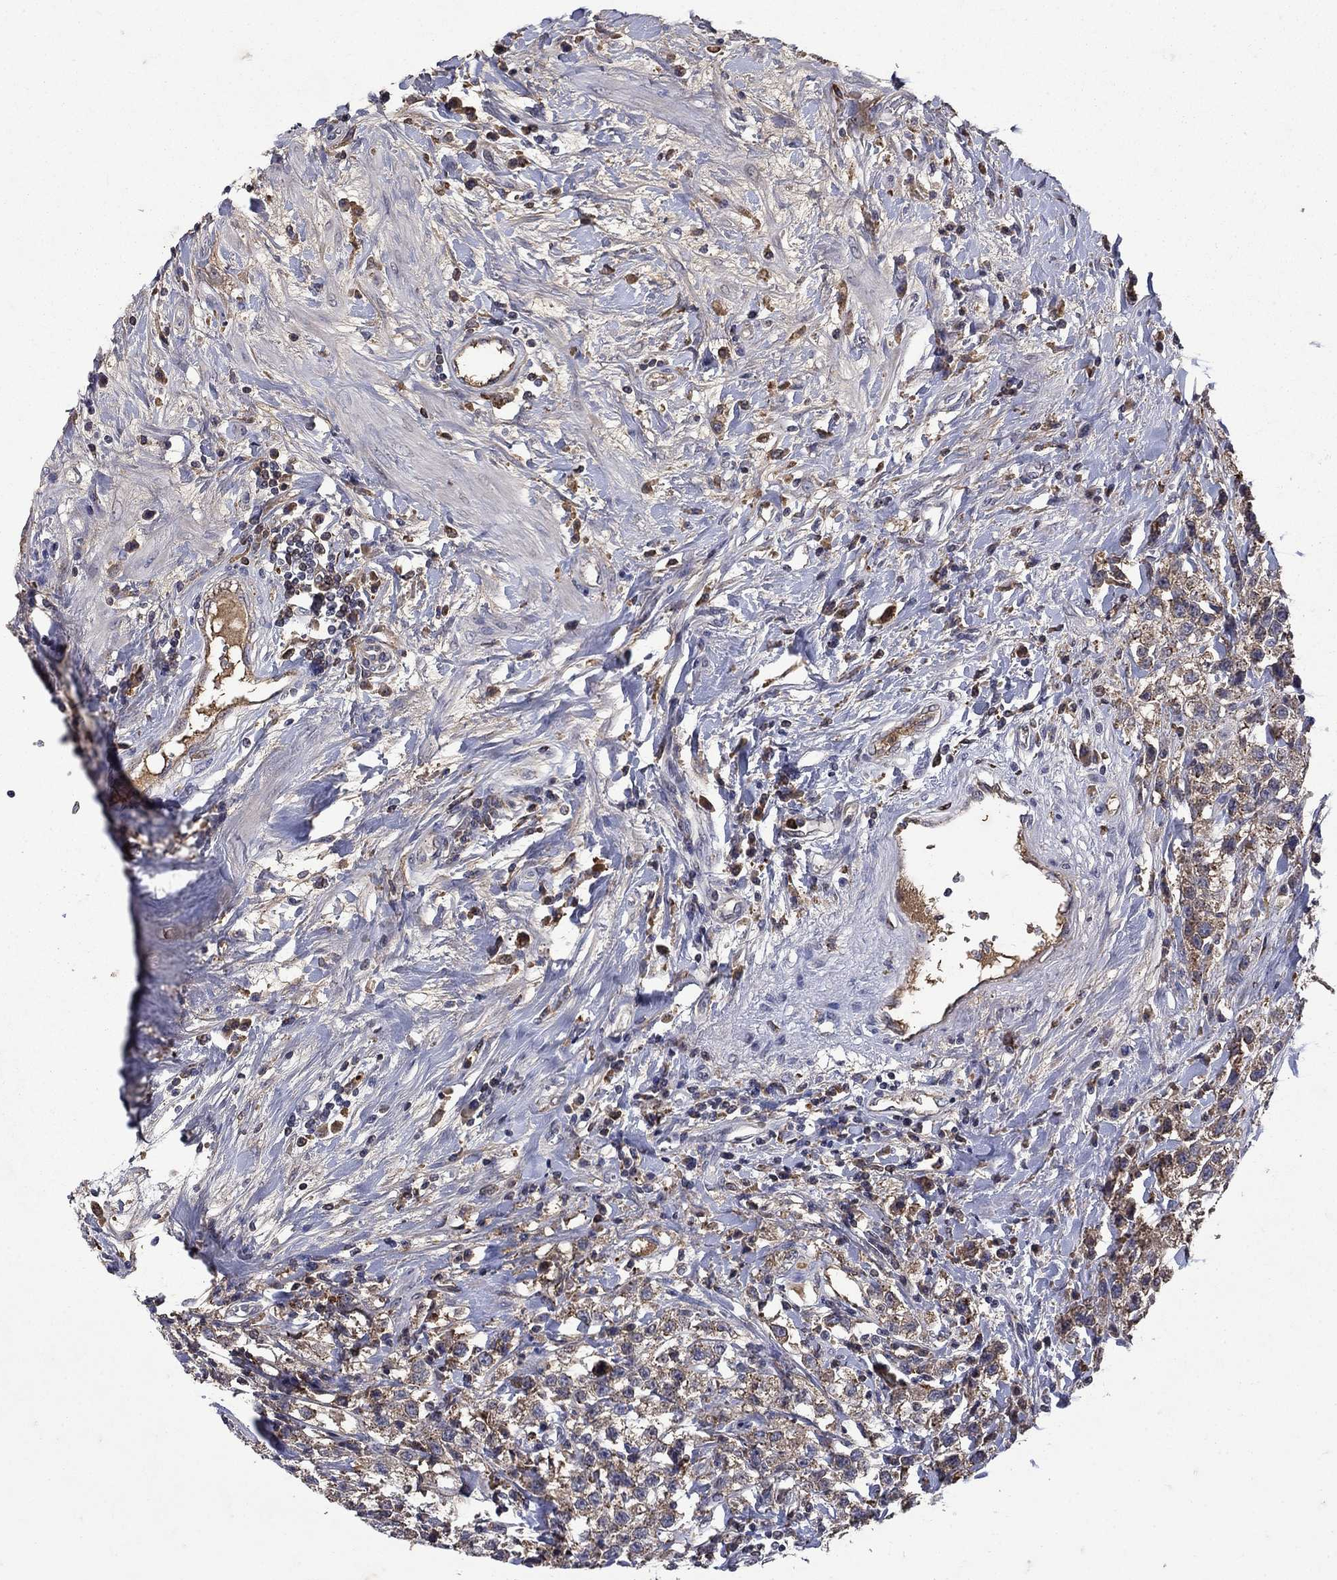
{"staining": {"intensity": "weak", "quantity": "25%-75%", "location": "cytoplasmic/membranous"}, "tissue": "testis cancer", "cell_type": "Tumor cells", "image_type": "cancer", "snomed": [{"axis": "morphology", "description": "Seminoma, NOS"}, {"axis": "topography", "description": "Testis"}], "caption": "Weak cytoplasmic/membranous positivity for a protein is appreciated in about 25%-75% of tumor cells of seminoma (testis) using immunohistochemistry (IHC).", "gene": "NPC2", "patient": {"sex": "male", "age": 59}}